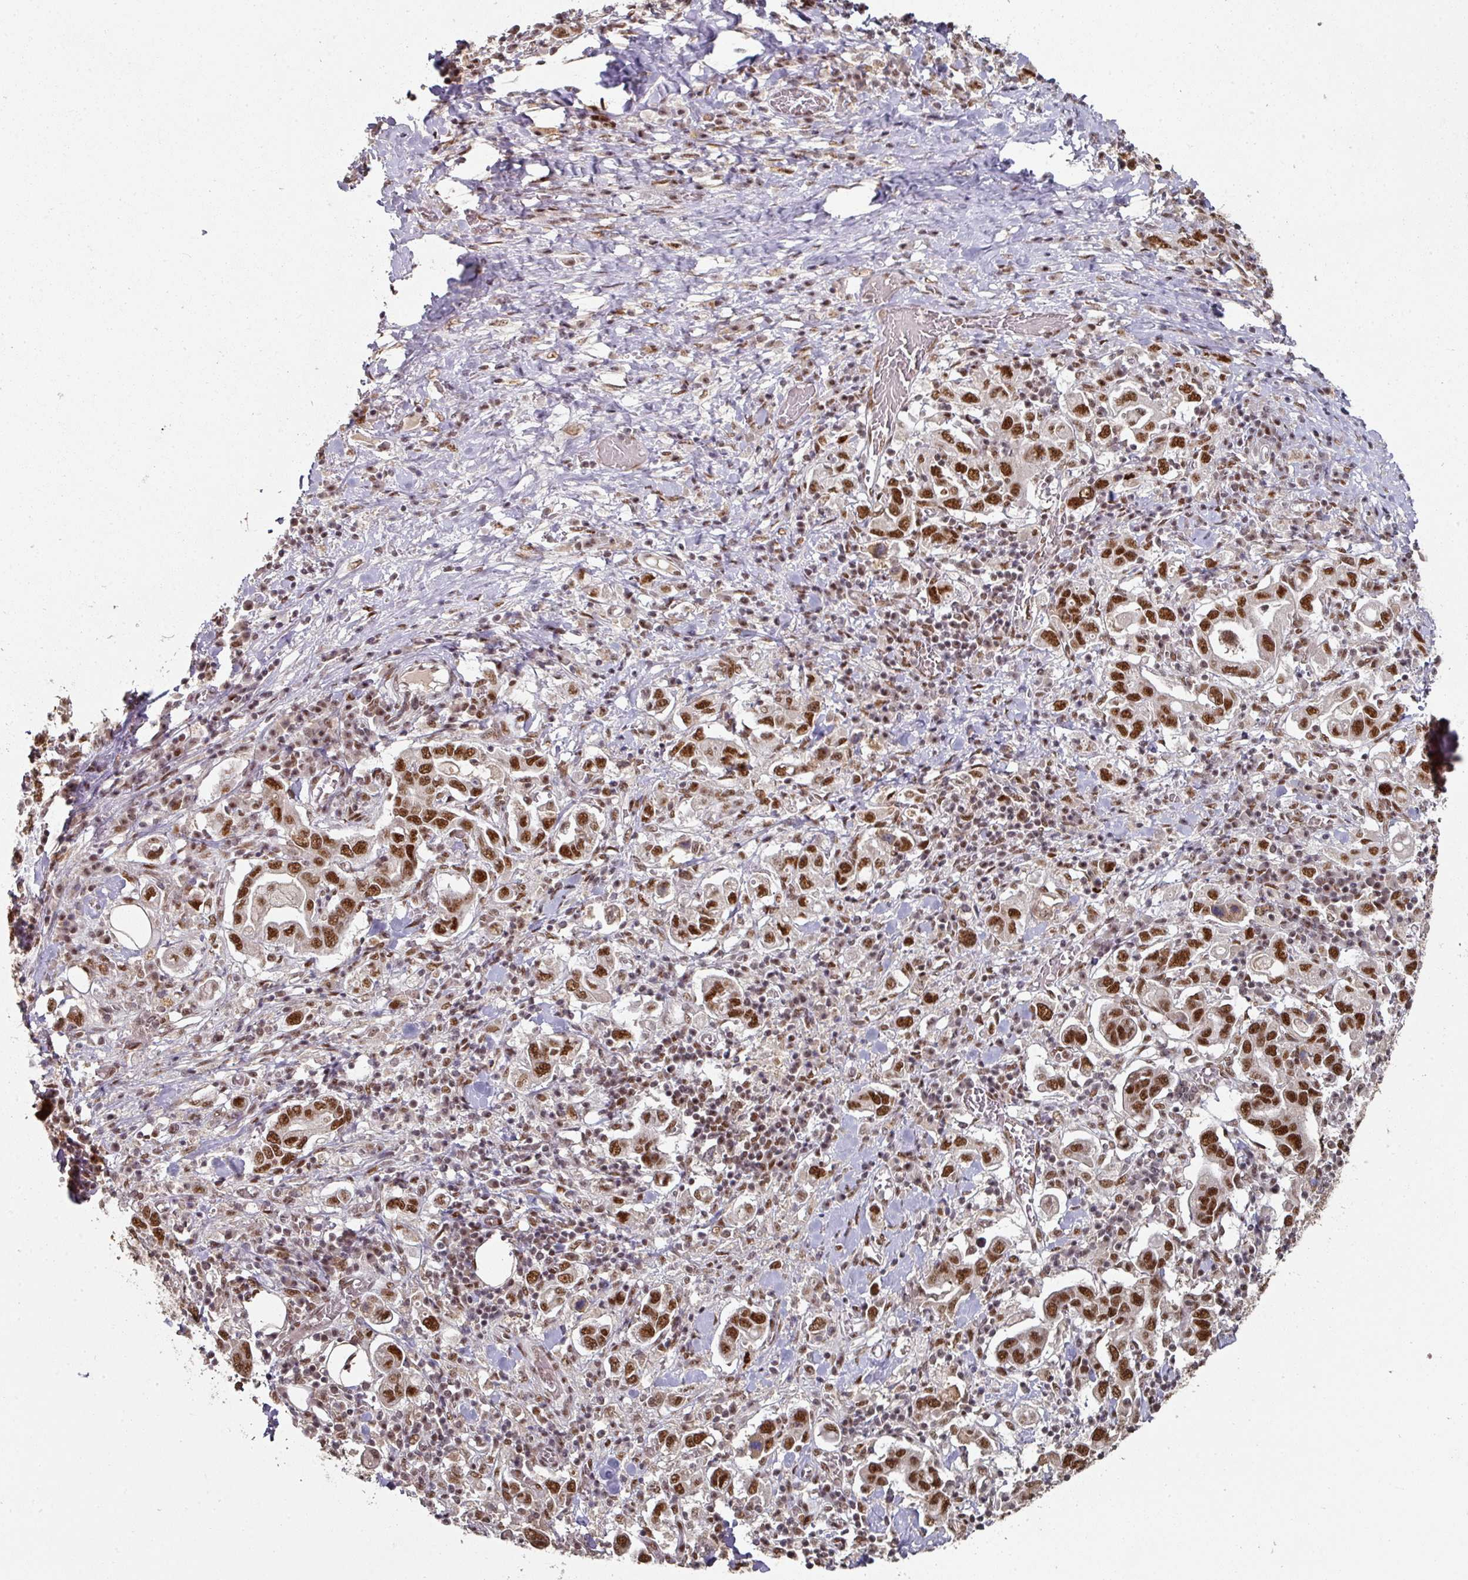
{"staining": {"intensity": "strong", "quantity": ">75%", "location": "nuclear"}, "tissue": "stomach cancer", "cell_type": "Tumor cells", "image_type": "cancer", "snomed": [{"axis": "morphology", "description": "Adenocarcinoma, NOS"}, {"axis": "topography", "description": "Stomach, upper"}, {"axis": "topography", "description": "Stomach"}], "caption": "A brown stain labels strong nuclear staining of a protein in adenocarcinoma (stomach) tumor cells.", "gene": "MEPCE", "patient": {"sex": "male", "age": 62}}